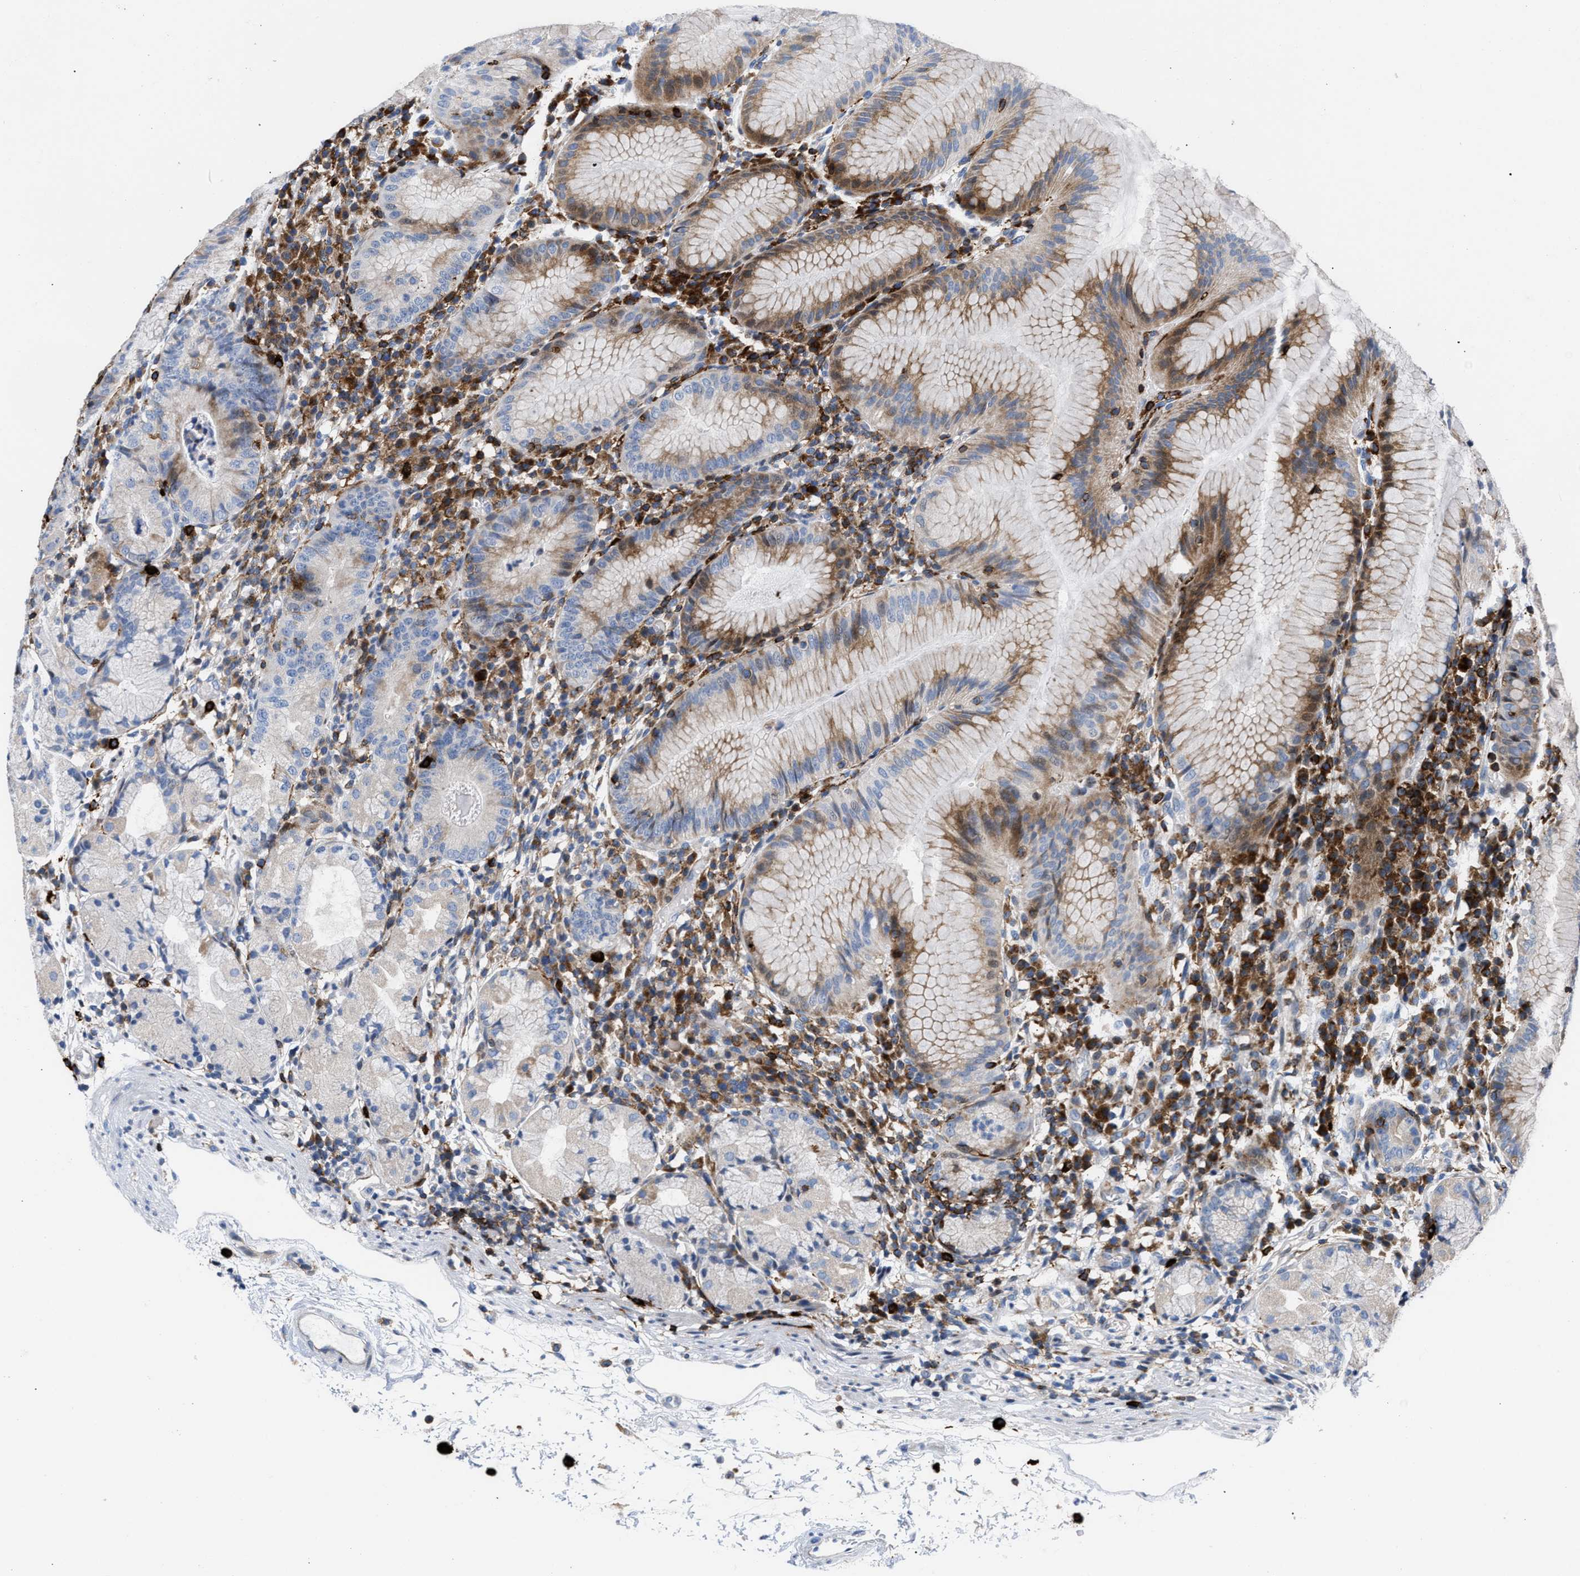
{"staining": {"intensity": "moderate", "quantity": "<25%", "location": "cytoplasmic/membranous"}, "tissue": "stomach", "cell_type": "Glandular cells", "image_type": "normal", "snomed": [{"axis": "morphology", "description": "Normal tissue, NOS"}, {"axis": "topography", "description": "Stomach"}, {"axis": "topography", "description": "Stomach, lower"}], "caption": "Glandular cells demonstrate moderate cytoplasmic/membranous positivity in approximately <25% of cells in benign stomach. (DAB (3,3'-diaminobenzidine) = brown stain, brightfield microscopy at high magnification).", "gene": "ATP9A", "patient": {"sex": "female", "age": 75}}